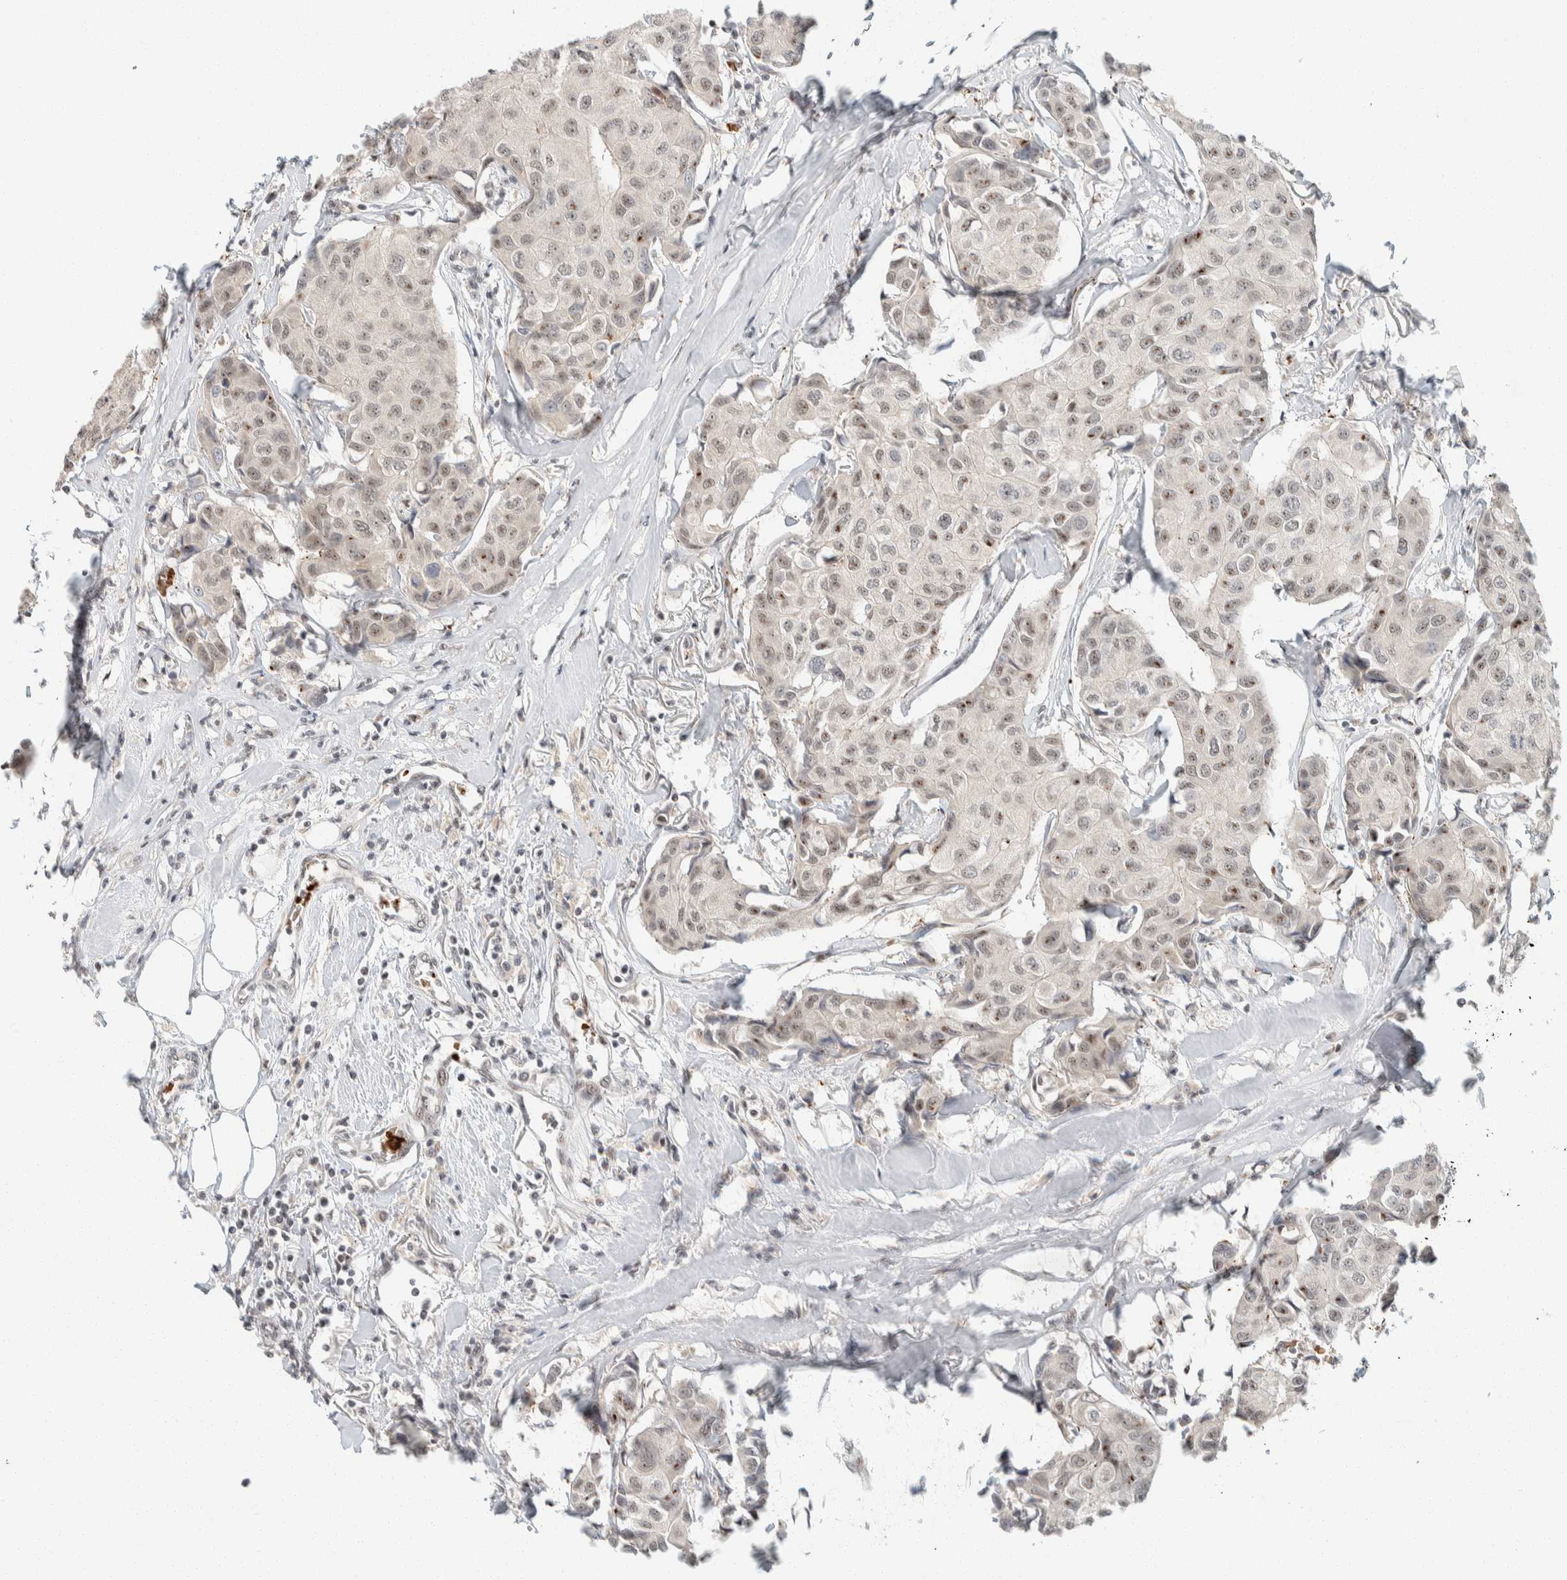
{"staining": {"intensity": "moderate", "quantity": "<25%", "location": "nuclear"}, "tissue": "breast cancer", "cell_type": "Tumor cells", "image_type": "cancer", "snomed": [{"axis": "morphology", "description": "Duct carcinoma"}, {"axis": "topography", "description": "Breast"}], "caption": "Protein analysis of breast cancer tissue reveals moderate nuclear expression in approximately <25% of tumor cells. Nuclei are stained in blue.", "gene": "ZBTB2", "patient": {"sex": "female", "age": 80}}